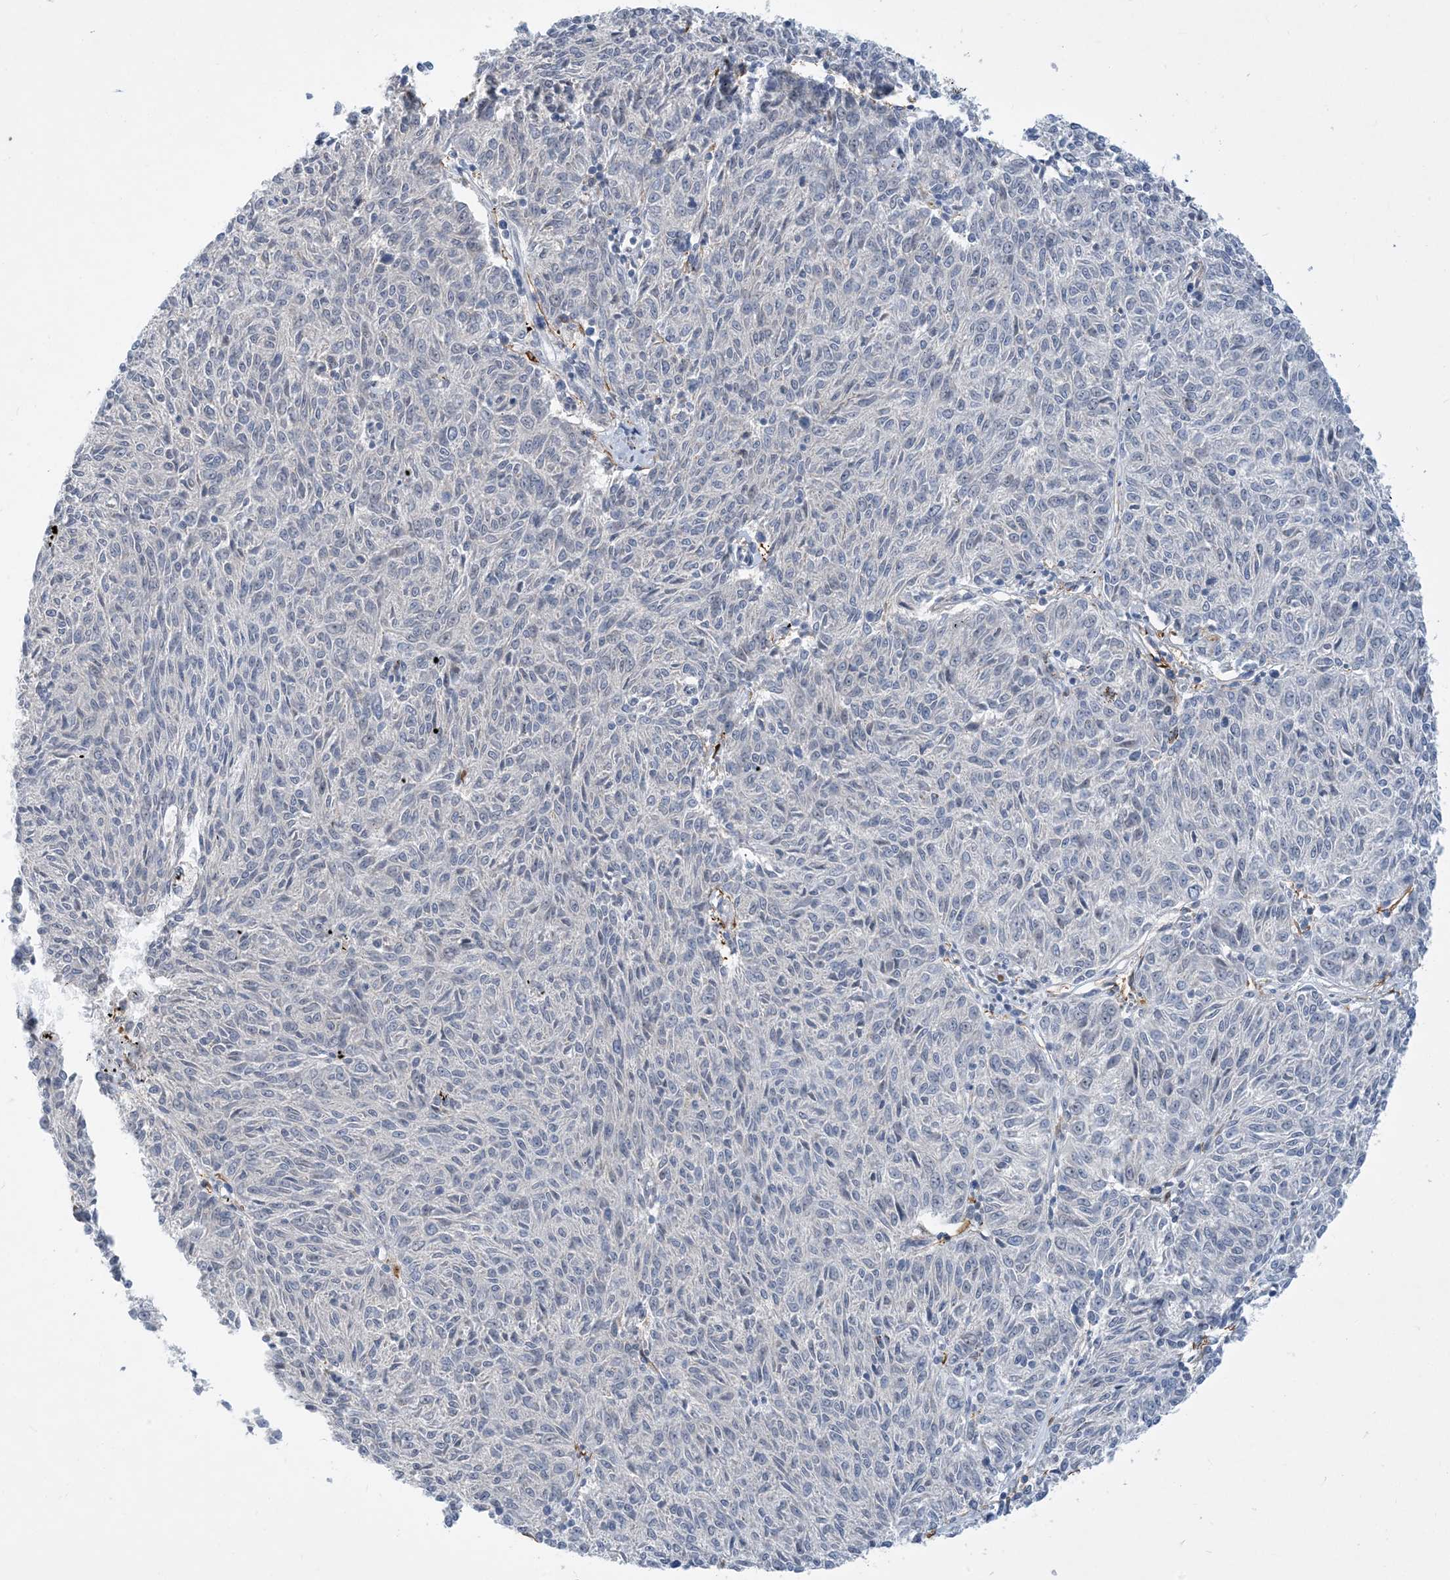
{"staining": {"intensity": "negative", "quantity": "none", "location": "none"}, "tissue": "melanoma", "cell_type": "Tumor cells", "image_type": "cancer", "snomed": [{"axis": "morphology", "description": "Malignant melanoma, NOS"}, {"axis": "topography", "description": "Skin"}], "caption": "Immunohistochemistry (IHC) photomicrograph of human melanoma stained for a protein (brown), which demonstrates no positivity in tumor cells. (DAB (3,3'-diaminobenzidine) IHC with hematoxylin counter stain).", "gene": "EIF2A", "patient": {"sex": "female", "age": 72}}